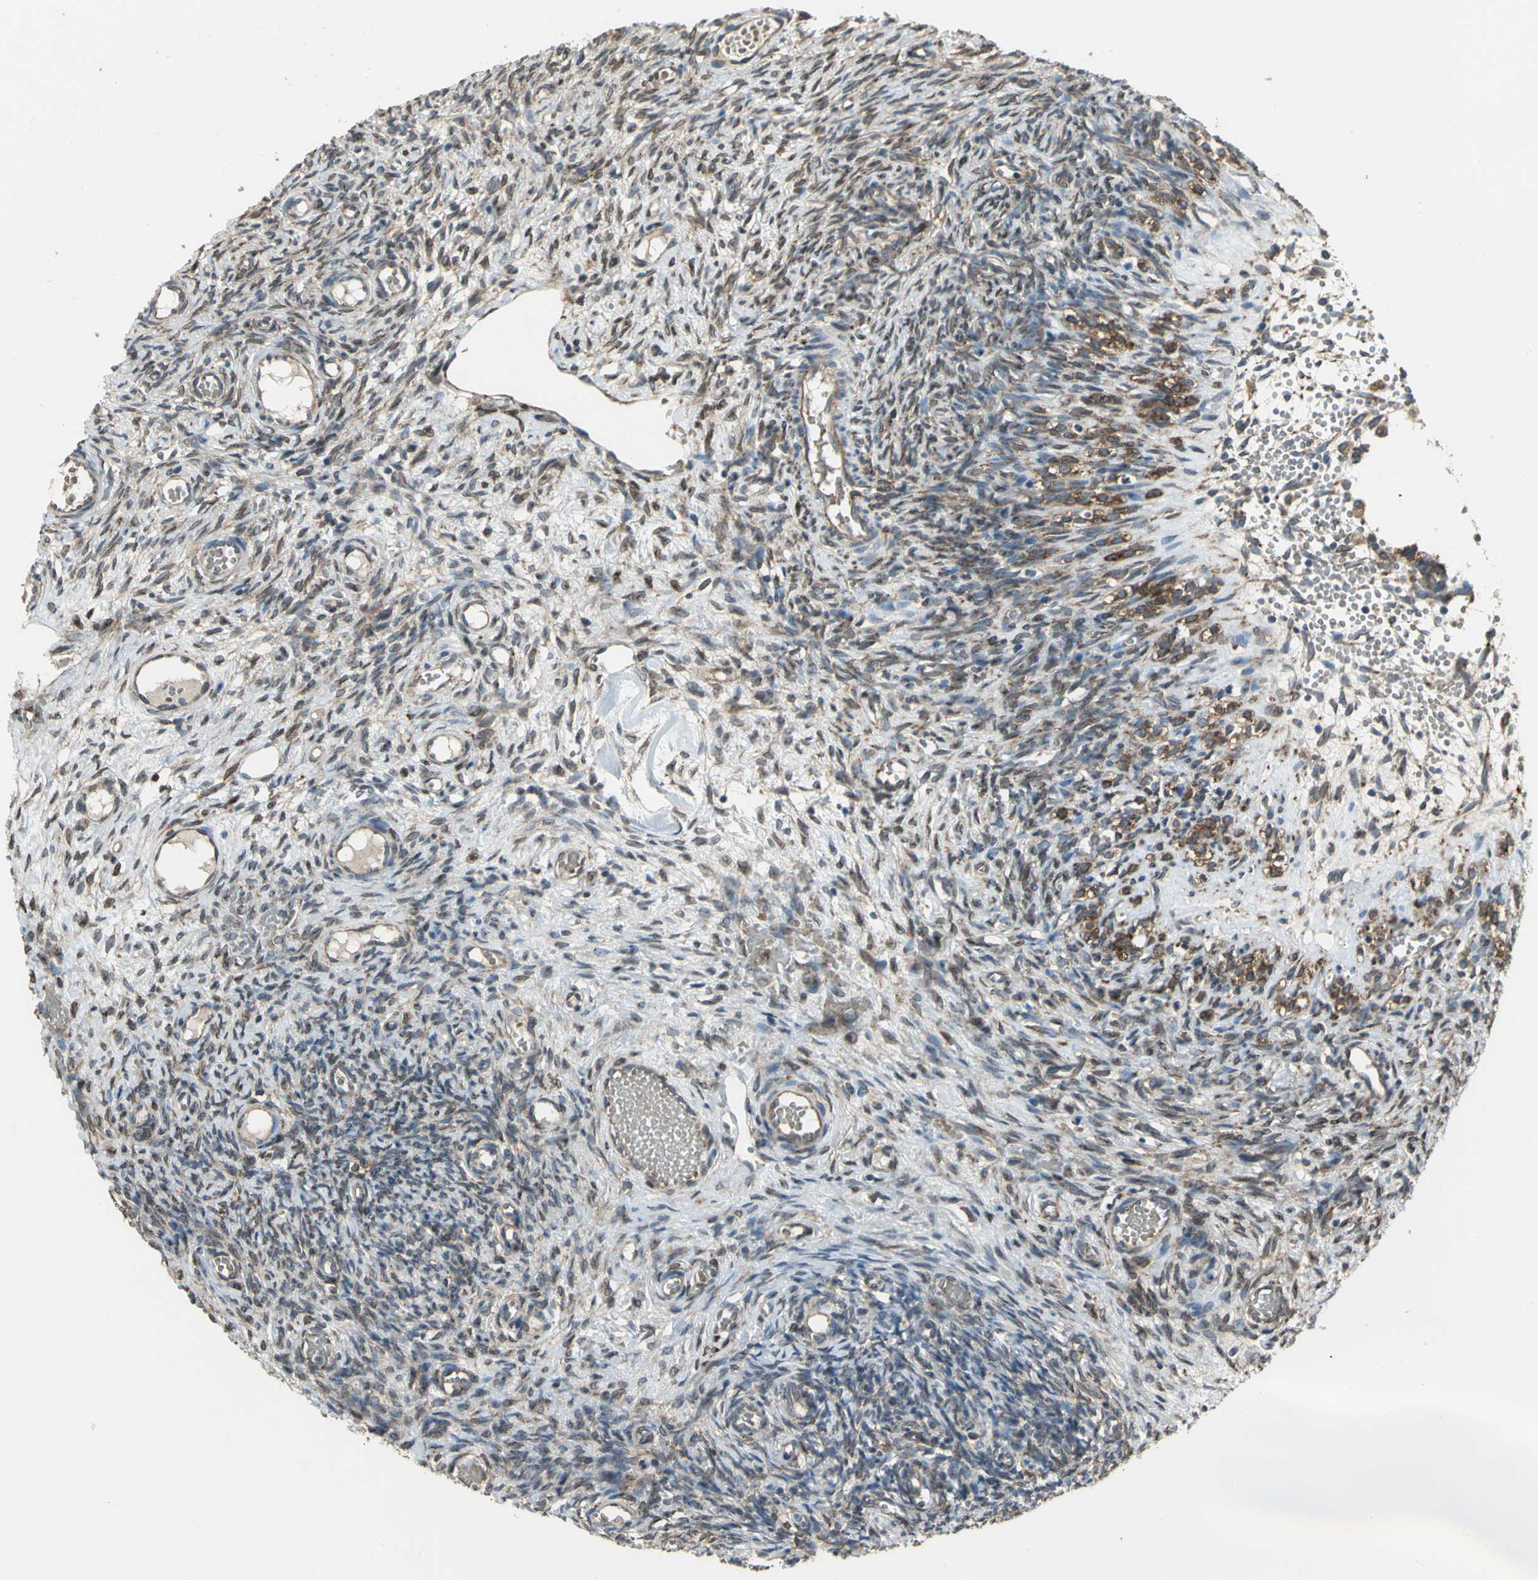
{"staining": {"intensity": "weak", "quantity": ">75%", "location": "cytoplasmic/membranous"}, "tissue": "ovary", "cell_type": "Ovarian stroma cells", "image_type": "normal", "snomed": [{"axis": "morphology", "description": "Normal tissue, NOS"}, {"axis": "topography", "description": "Ovary"}], "caption": "Brown immunohistochemical staining in unremarkable ovary exhibits weak cytoplasmic/membranous staining in about >75% of ovarian stroma cells. (brown staining indicates protein expression, while blue staining denotes nuclei).", "gene": "SYVN1", "patient": {"sex": "female", "age": 35}}